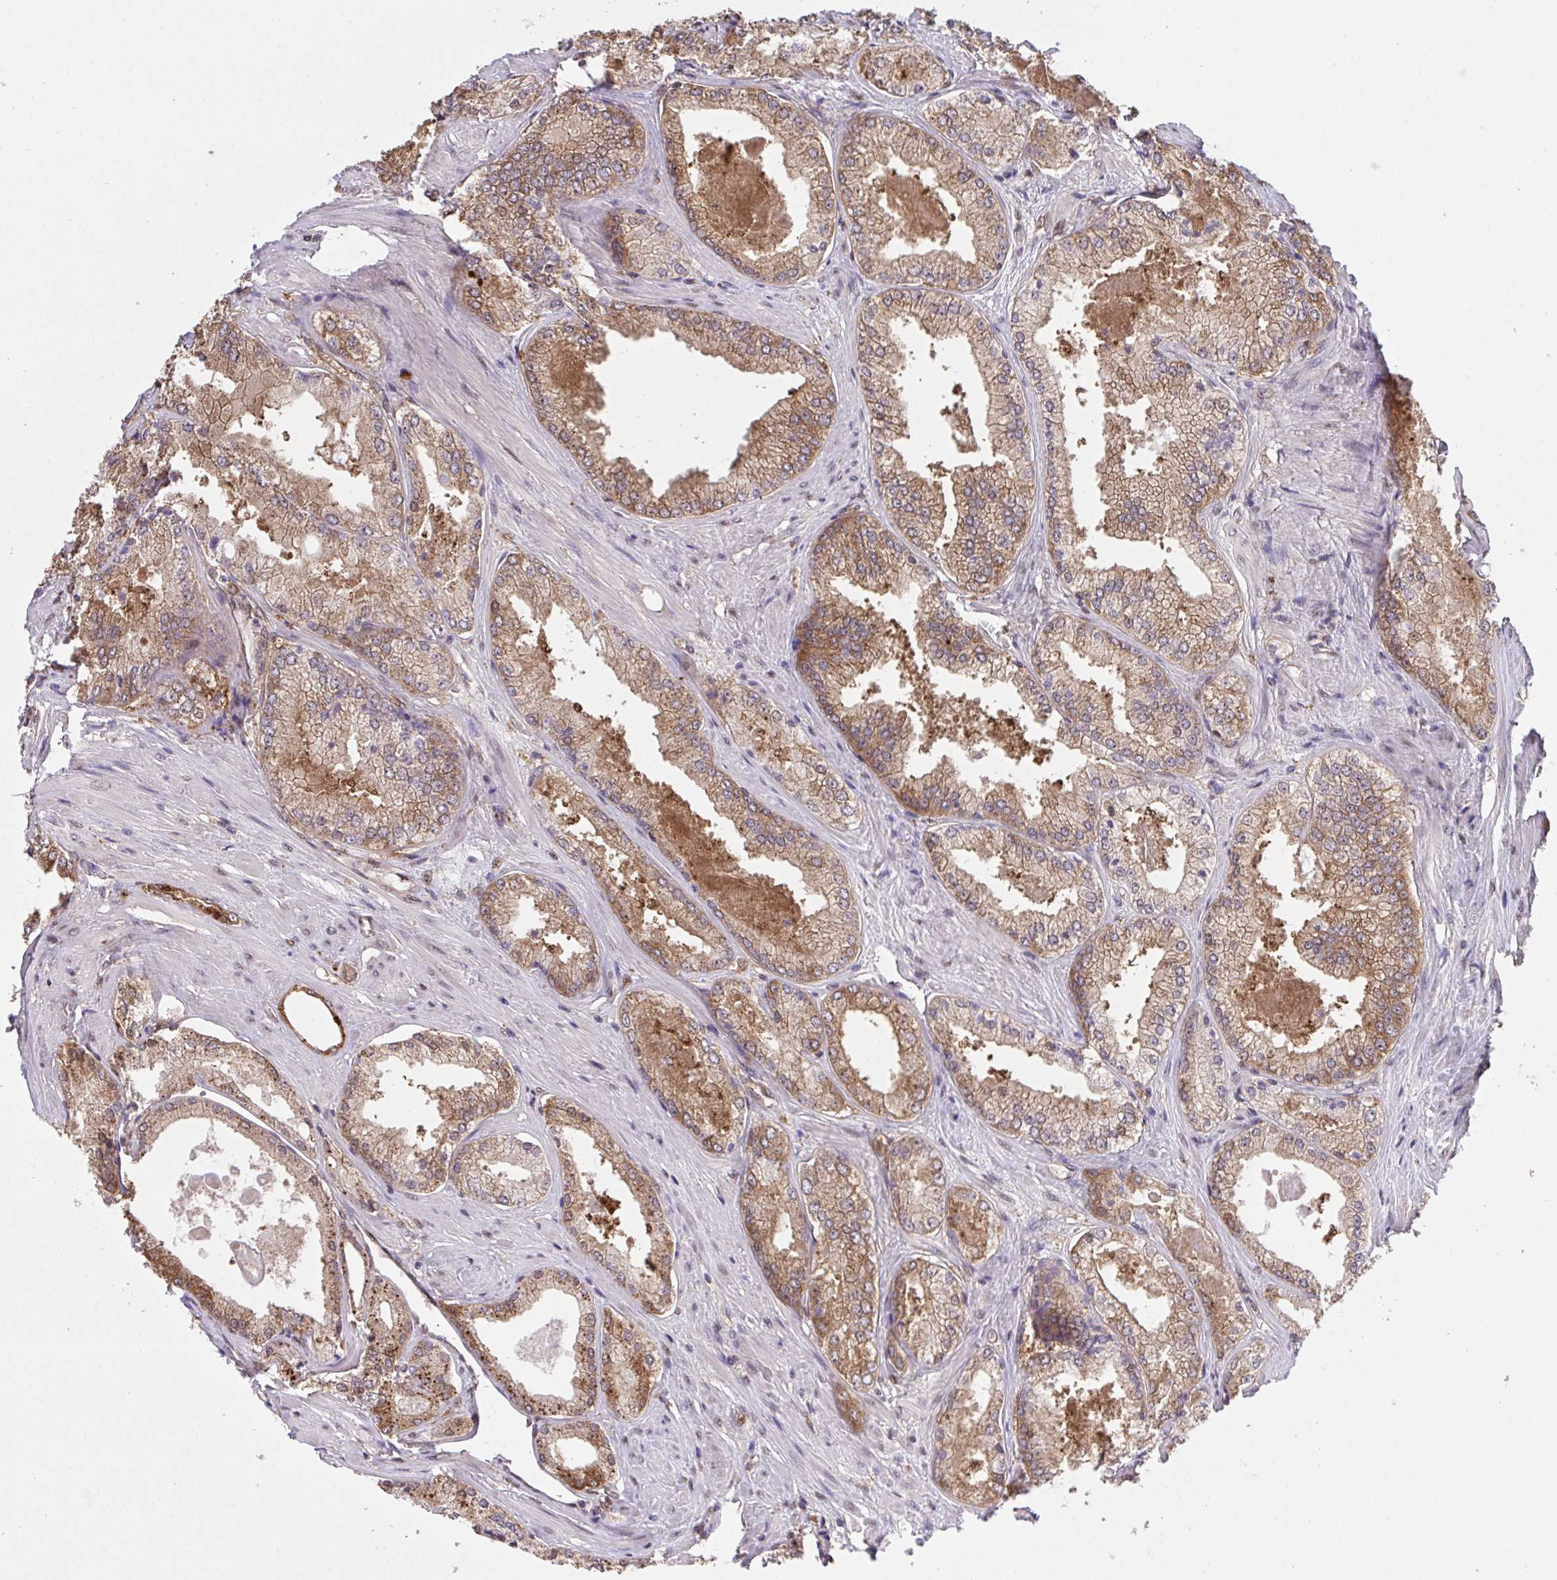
{"staining": {"intensity": "moderate", "quantity": ">75%", "location": "cytoplasmic/membranous"}, "tissue": "prostate cancer", "cell_type": "Tumor cells", "image_type": "cancer", "snomed": [{"axis": "morphology", "description": "Adenocarcinoma, Low grade"}, {"axis": "topography", "description": "Prostate"}], "caption": "This photomicrograph demonstrates IHC staining of prostate cancer, with medium moderate cytoplasmic/membranous positivity in approximately >75% of tumor cells.", "gene": "C12orf57", "patient": {"sex": "male", "age": 68}}